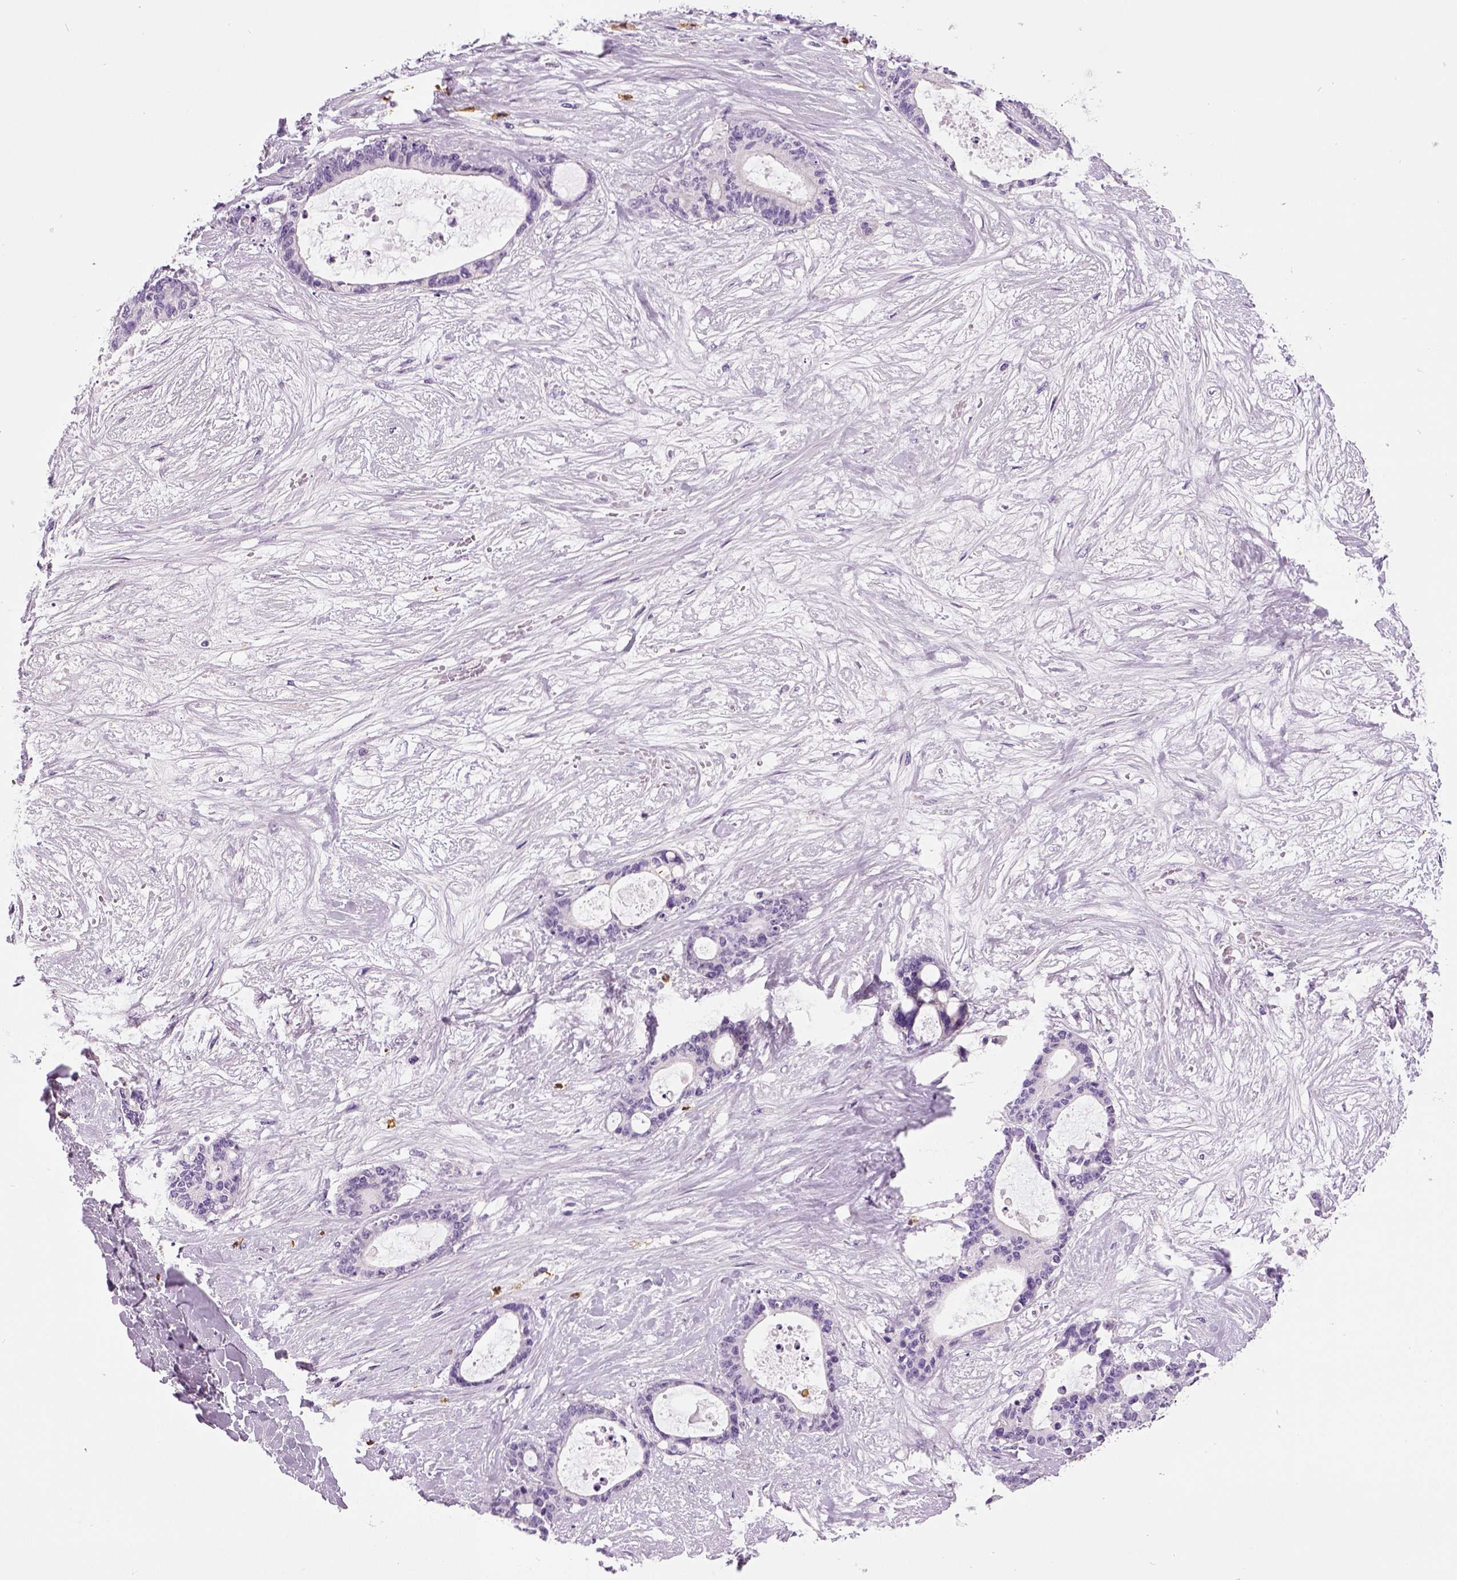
{"staining": {"intensity": "negative", "quantity": "none", "location": "none"}, "tissue": "liver cancer", "cell_type": "Tumor cells", "image_type": "cancer", "snomed": [{"axis": "morphology", "description": "Normal tissue, NOS"}, {"axis": "morphology", "description": "Cholangiocarcinoma"}, {"axis": "topography", "description": "Liver"}, {"axis": "topography", "description": "Peripheral nerve tissue"}], "caption": "DAB immunohistochemical staining of human liver cancer (cholangiocarcinoma) shows no significant positivity in tumor cells.", "gene": "NECAB2", "patient": {"sex": "female", "age": 73}}